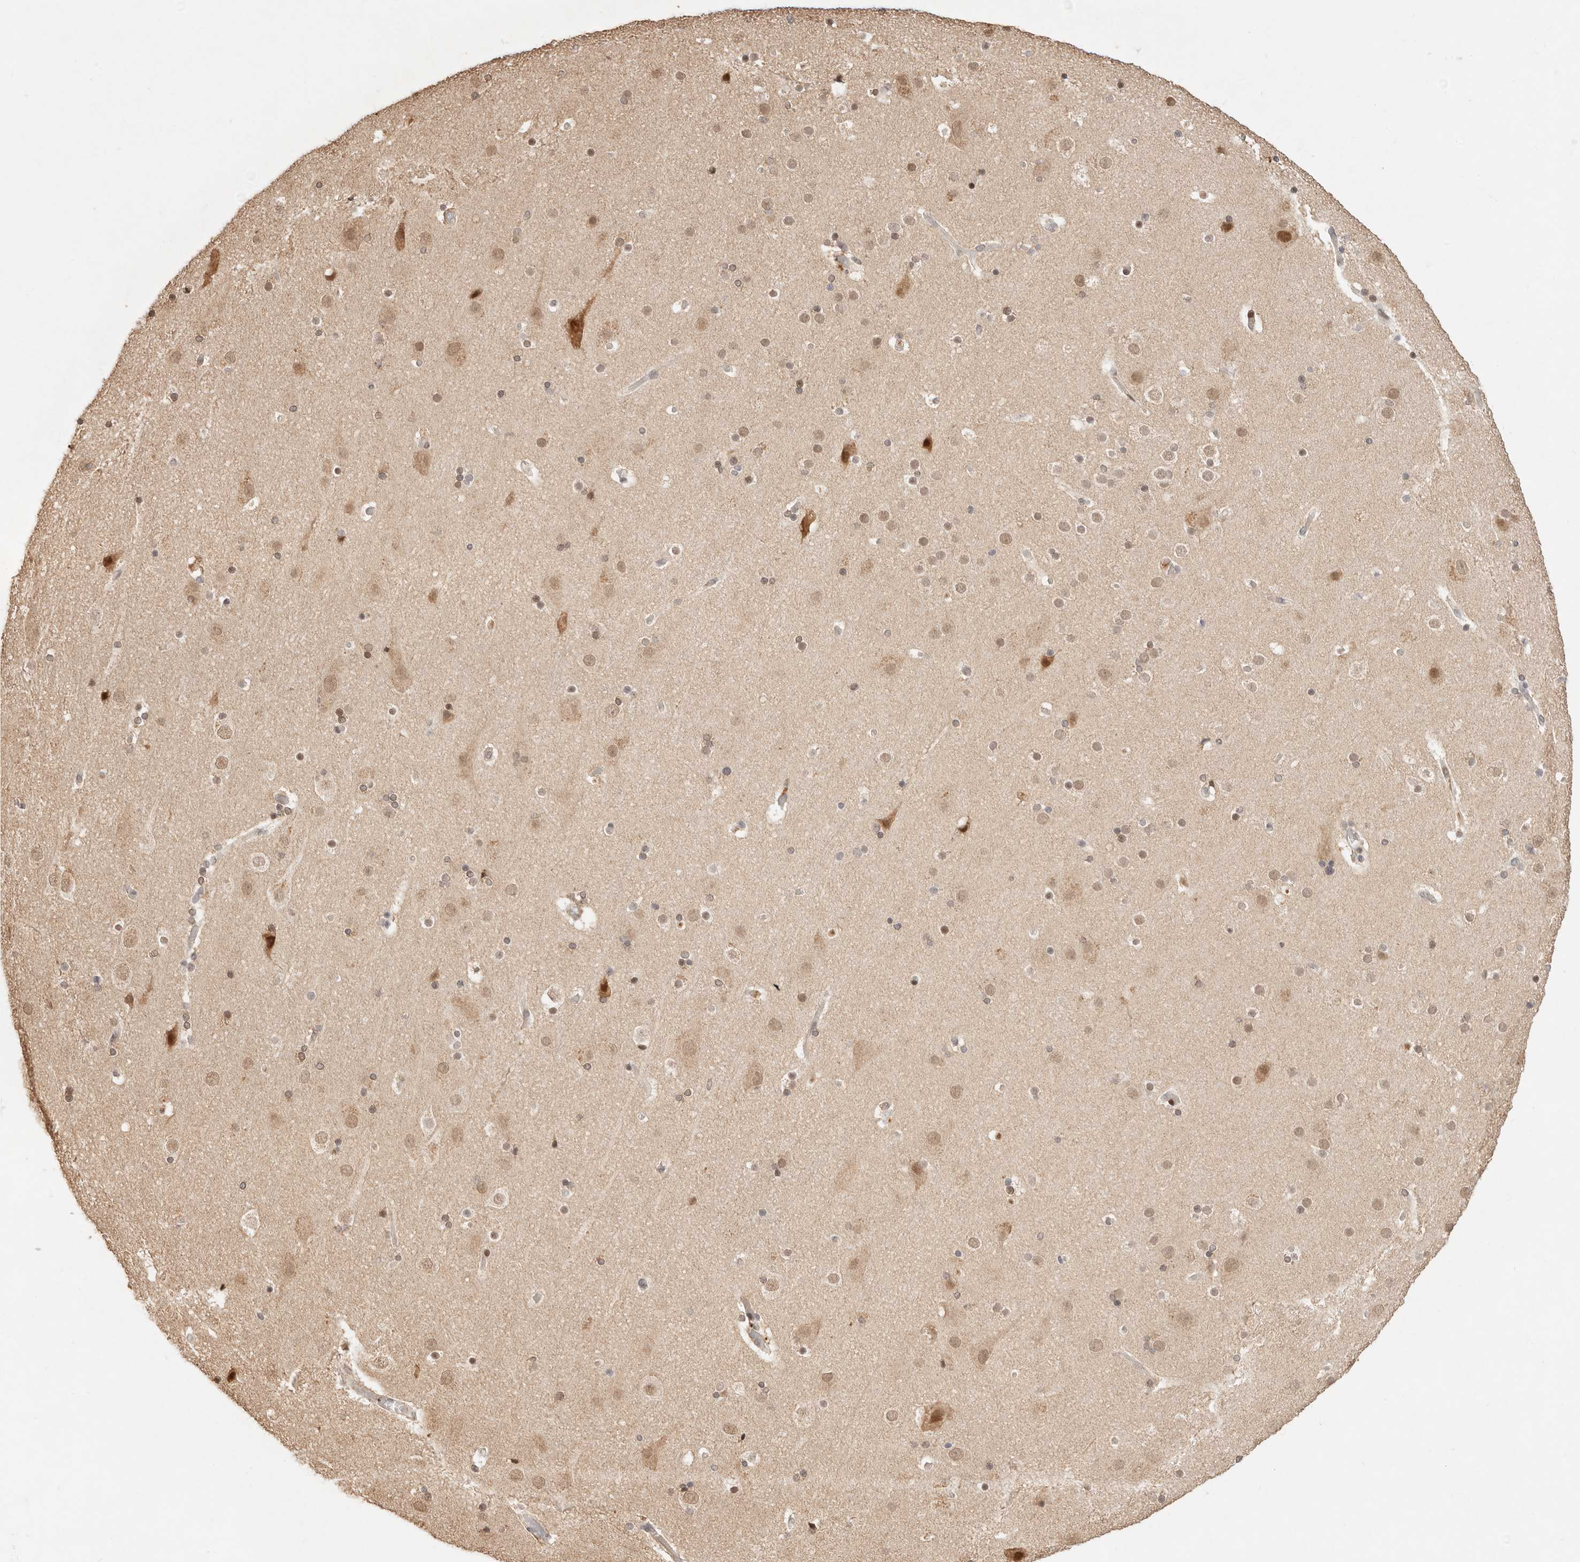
{"staining": {"intensity": "weak", "quantity": ">75%", "location": "nuclear"}, "tissue": "cerebral cortex", "cell_type": "Endothelial cells", "image_type": "normal", "snomed": [{"axis": "morphology", "description": "Normal tissue, NOS"}, {"axis": "topography", "description": "Cerebral cortex"}], "caption": "High-magnification brightfield microscopy of normal cerebral cortex stained with DAB (3,3'-diaminobenzidine) (brown) and counterstained with hematoxylin (blue). endothelial cells exhibit weak nuclear expression is identified in approximately>75% of cells. The staining was performed using DAB to visualize the protein expression in brown, while the nuclei were stained in blue with hematoxylin (Magnification: 20x).", "gene": "NPAS2", "patient": {"sex": "male", "age": 57}}